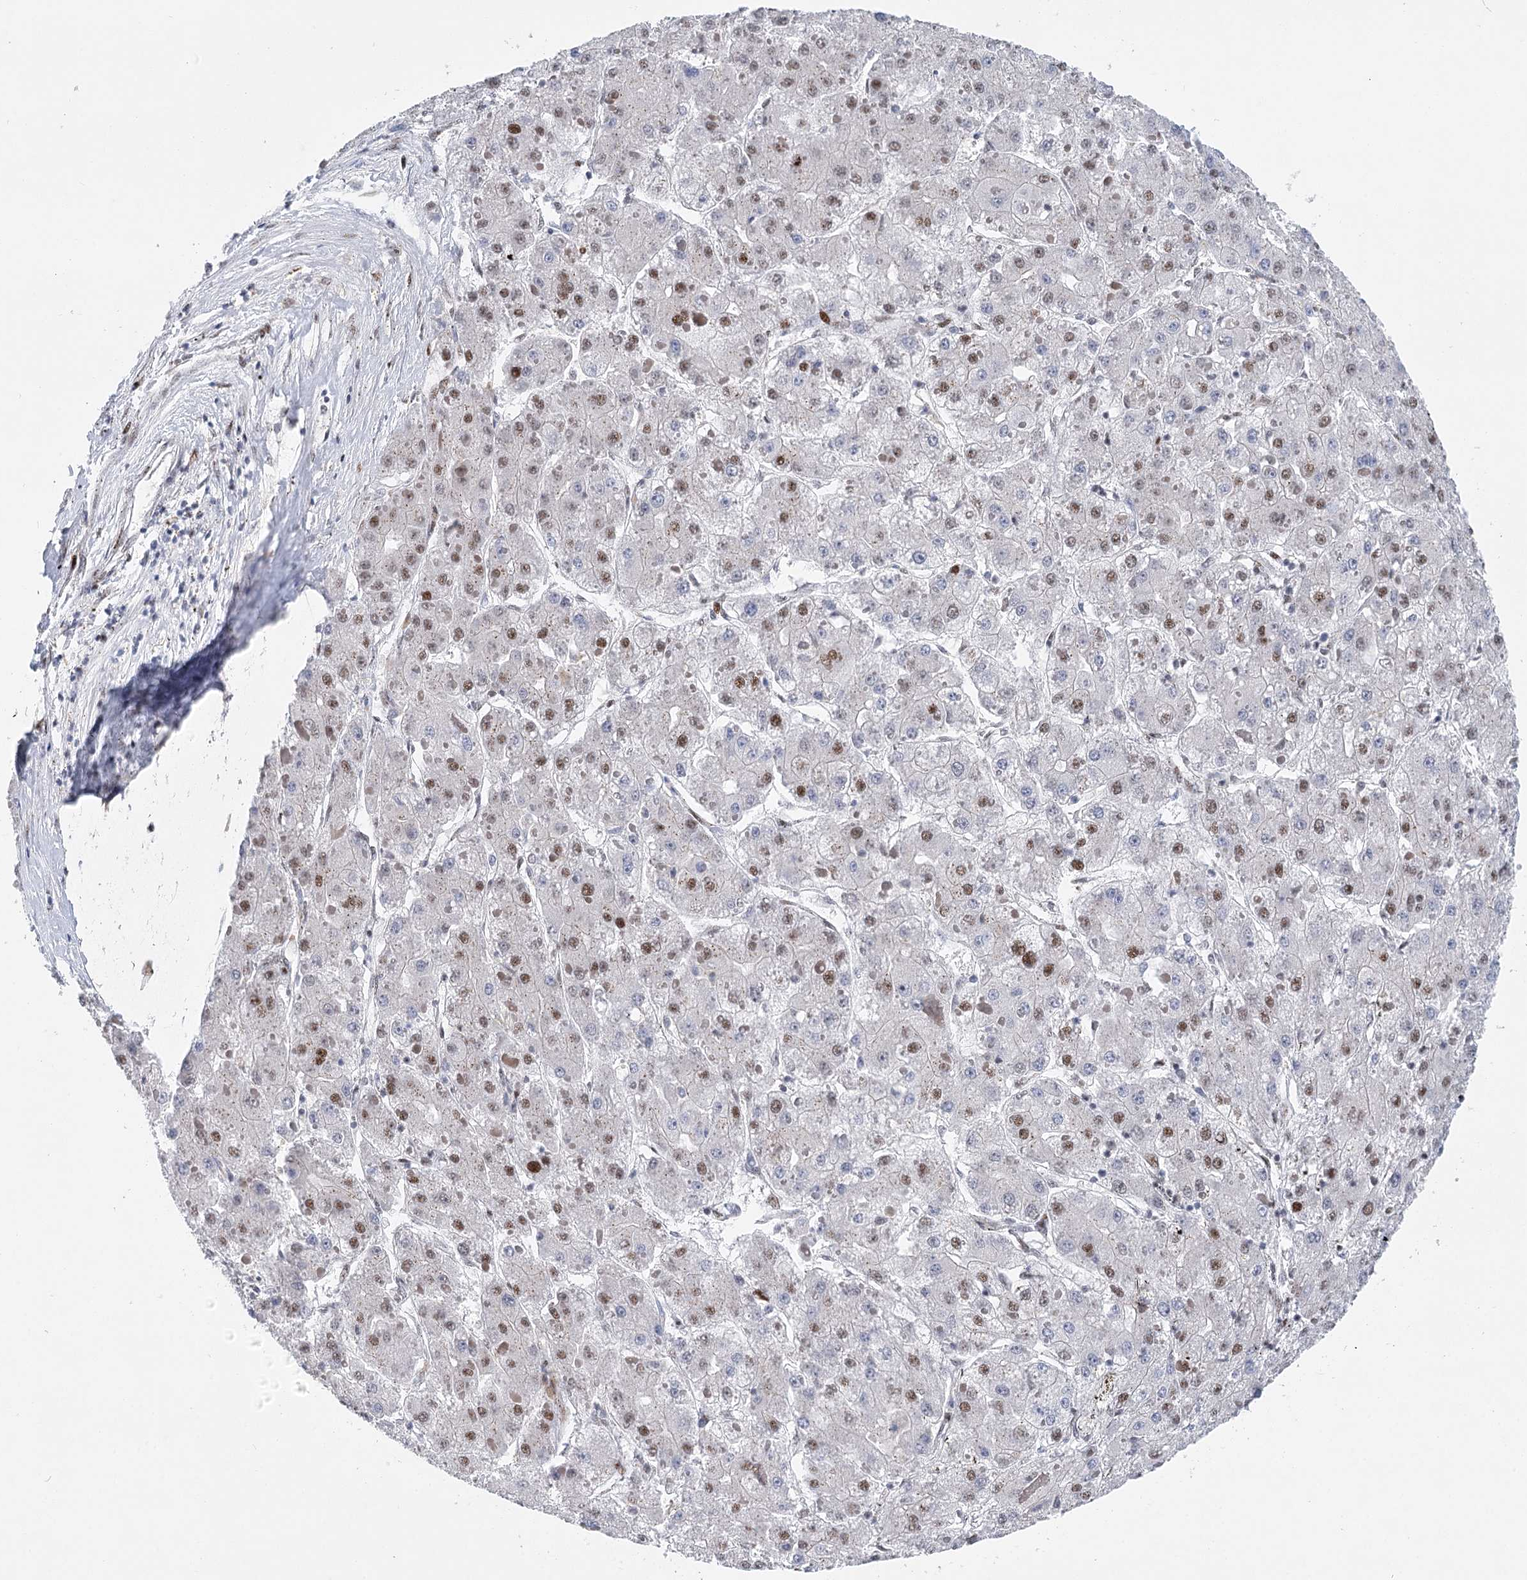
{"staining": {"intensity": "moderate", "quantity": "25%-75%", "location": "nuclear"}, "tissue": "liver cancer", "cell_type": "Tumor cells", "image_type": "cancer", "snomed": [{"axis": "morphology", "description": "Carcinoma, Hepatocellular, NOS"}, {"axis": "topography", "description": "Liver"}], "caption": "Immunohistochemistry (IHC) of human liver cancer displays medium levels of moderate nuclear expression in about 25%-75% of tumor cells.", "gene": "CAMTA1", "patient": {"sex": "female", "age": 73}}